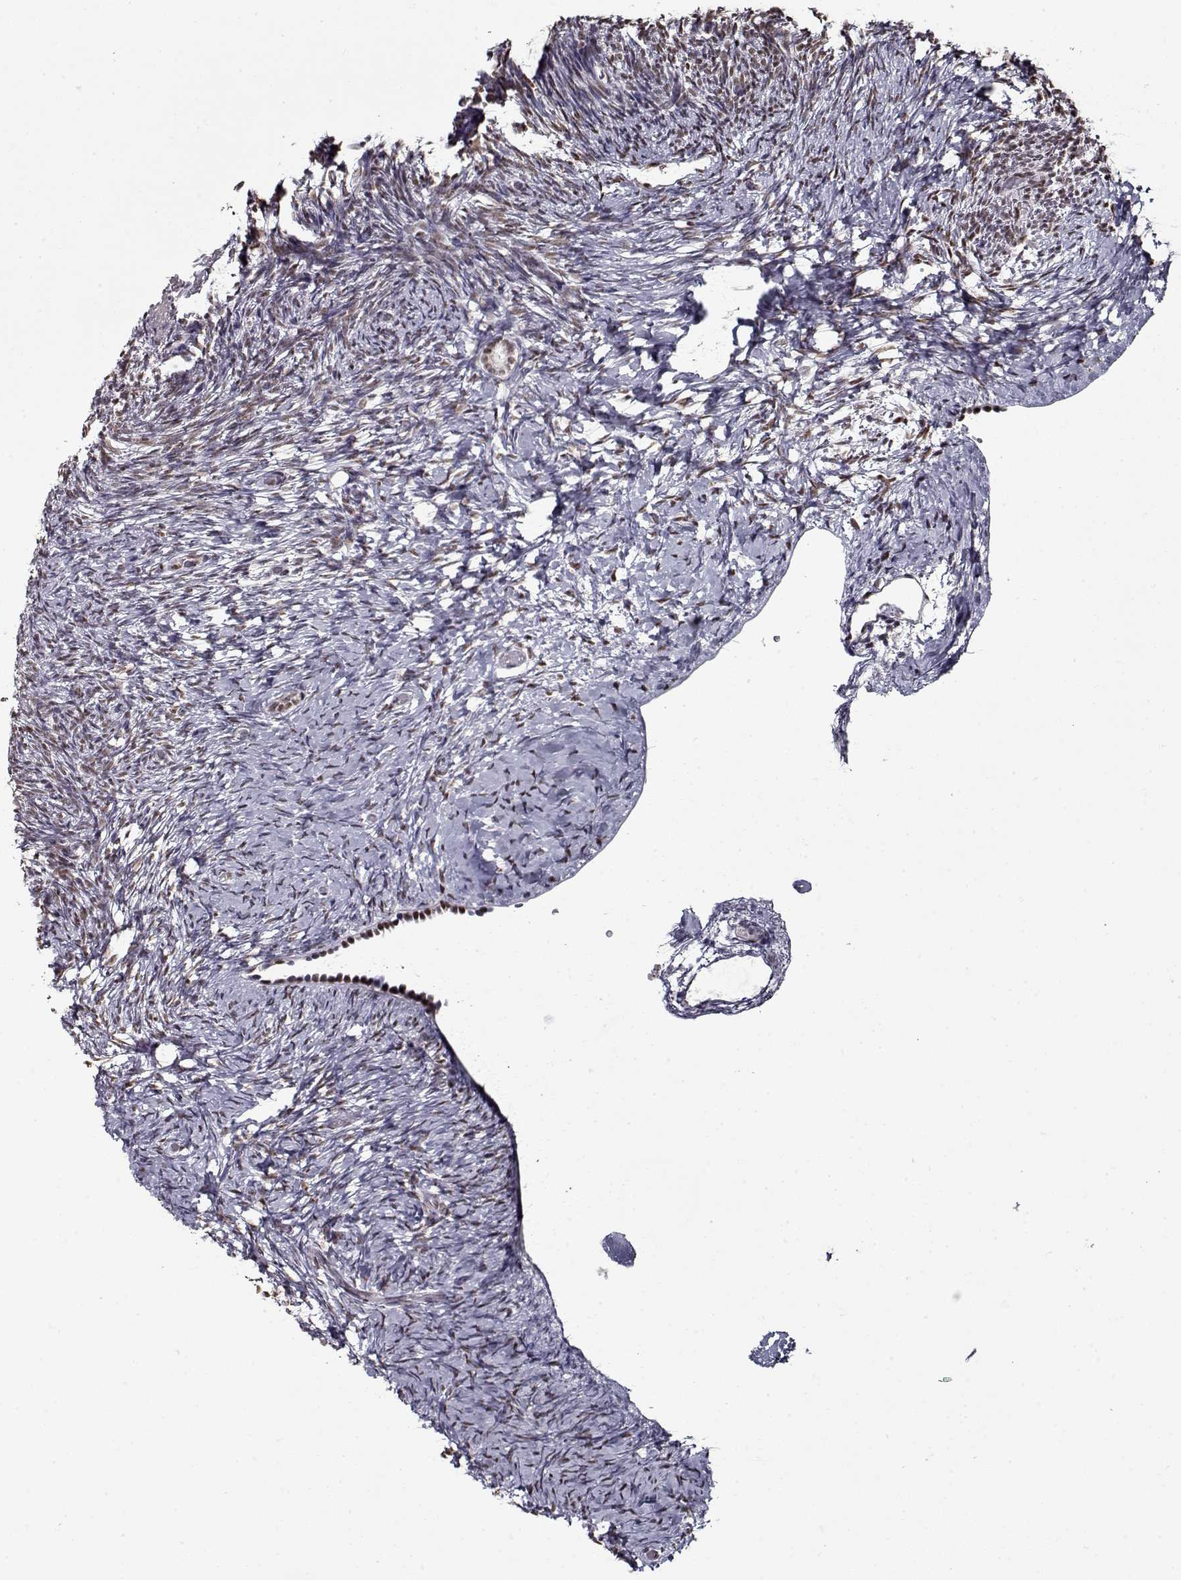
{"staining": {"intensity": "weak", "quantity": "<25%", "location": "nuclear"}, "tissue": "ovary", "cell_type": "Ovarian stroma cells", "image_type": "normal", "snomed": [{"axis": "morphology", "description": "Normal tissue, NOS"}, {"axis": "topography", "description": "Ovary"}], "caption": "Protein analysis of unremarkable ovary displays no significant expression in ovarian stroma cells.", "gene": "PRMT1", "patient": {"sex": "female", "age": 39}}